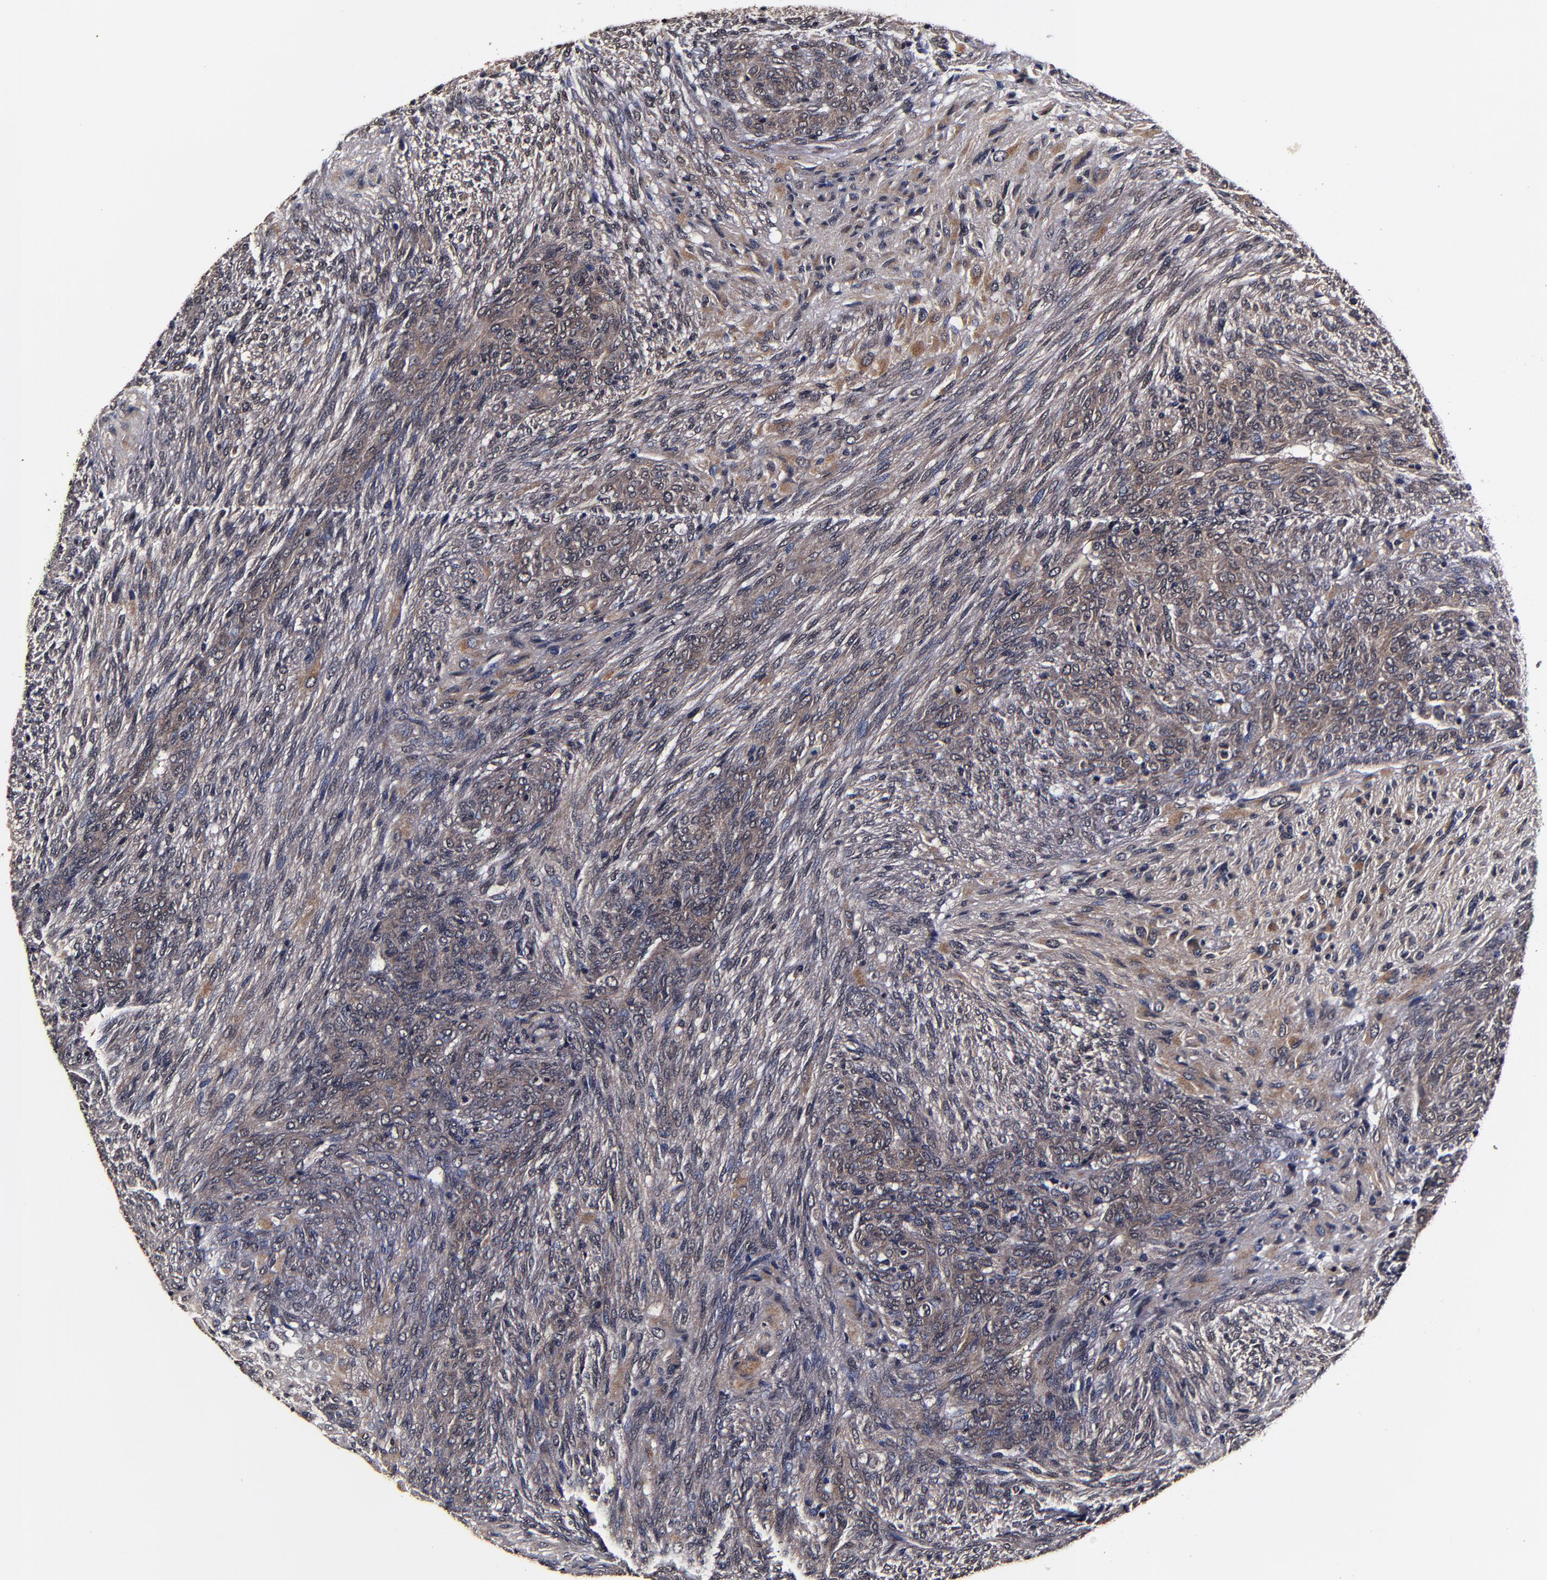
{"staining": {"intensity": "moderate", "quantity": ">75%", "location": "cytoplasmic/membranous"}, "tissue": "glioma", "cell_type": "Tumor cells", "image_type": "cancer", "snomed": [{"axis": "morphology", "description": "Glioma, malignant, High grade"}, {"axis": "topography", "description": "Cerebral cortex"}], "caption": "Protein analysis of high-grade glioma (malignant) tissue demonstrates moderate cytoplasmic/membranous expression in approximately >75% of tumor cells.", "gene": "MMP15", "patient": {"sex": "female", "age": 55}}